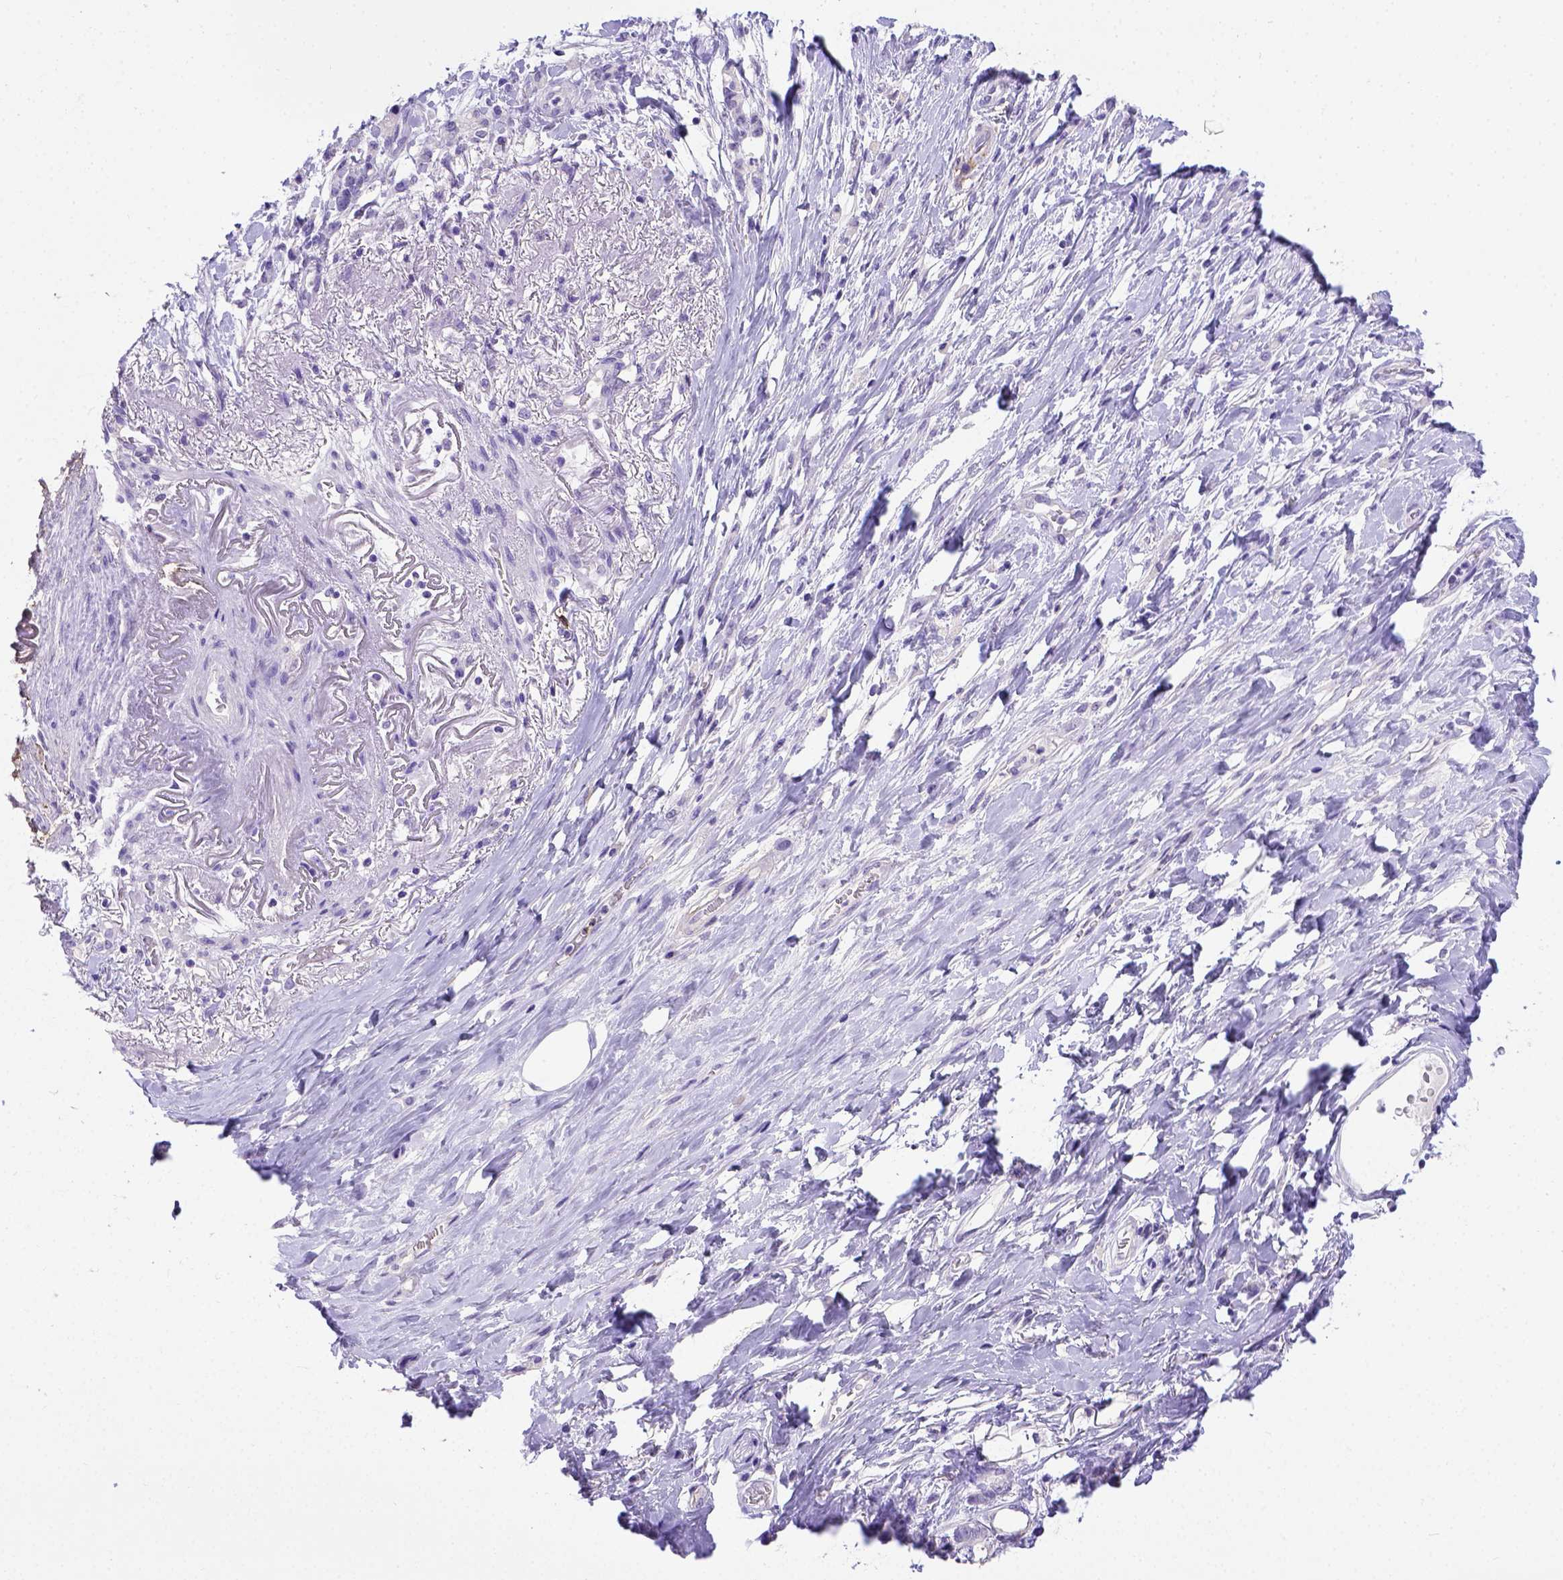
{"staining": {"intensity": "negative", "quantity": "none", "location": "none"}, "tissue": "stomach cancer", "cell_type": "Tumor cells", "image_type": "cancer", "snomed": [{"axis": "morphology", "description": "Adenocarcinoma, NOS"}, {"axis": "topography", "description": "Stomach"}], "caption": "High magnification brightfield microscopy of adenocarcinoma (stomach) stained with DAB (3,3'-diaminobenzidine) (brown) and counterstained with hematoxylin (blue): tumor cells show no significant positivity. (Brightfield microscopy of DAB IHC at high magnification).", "gene": "B3GAT1", "patient": {"sex": "female", "age": 84}}